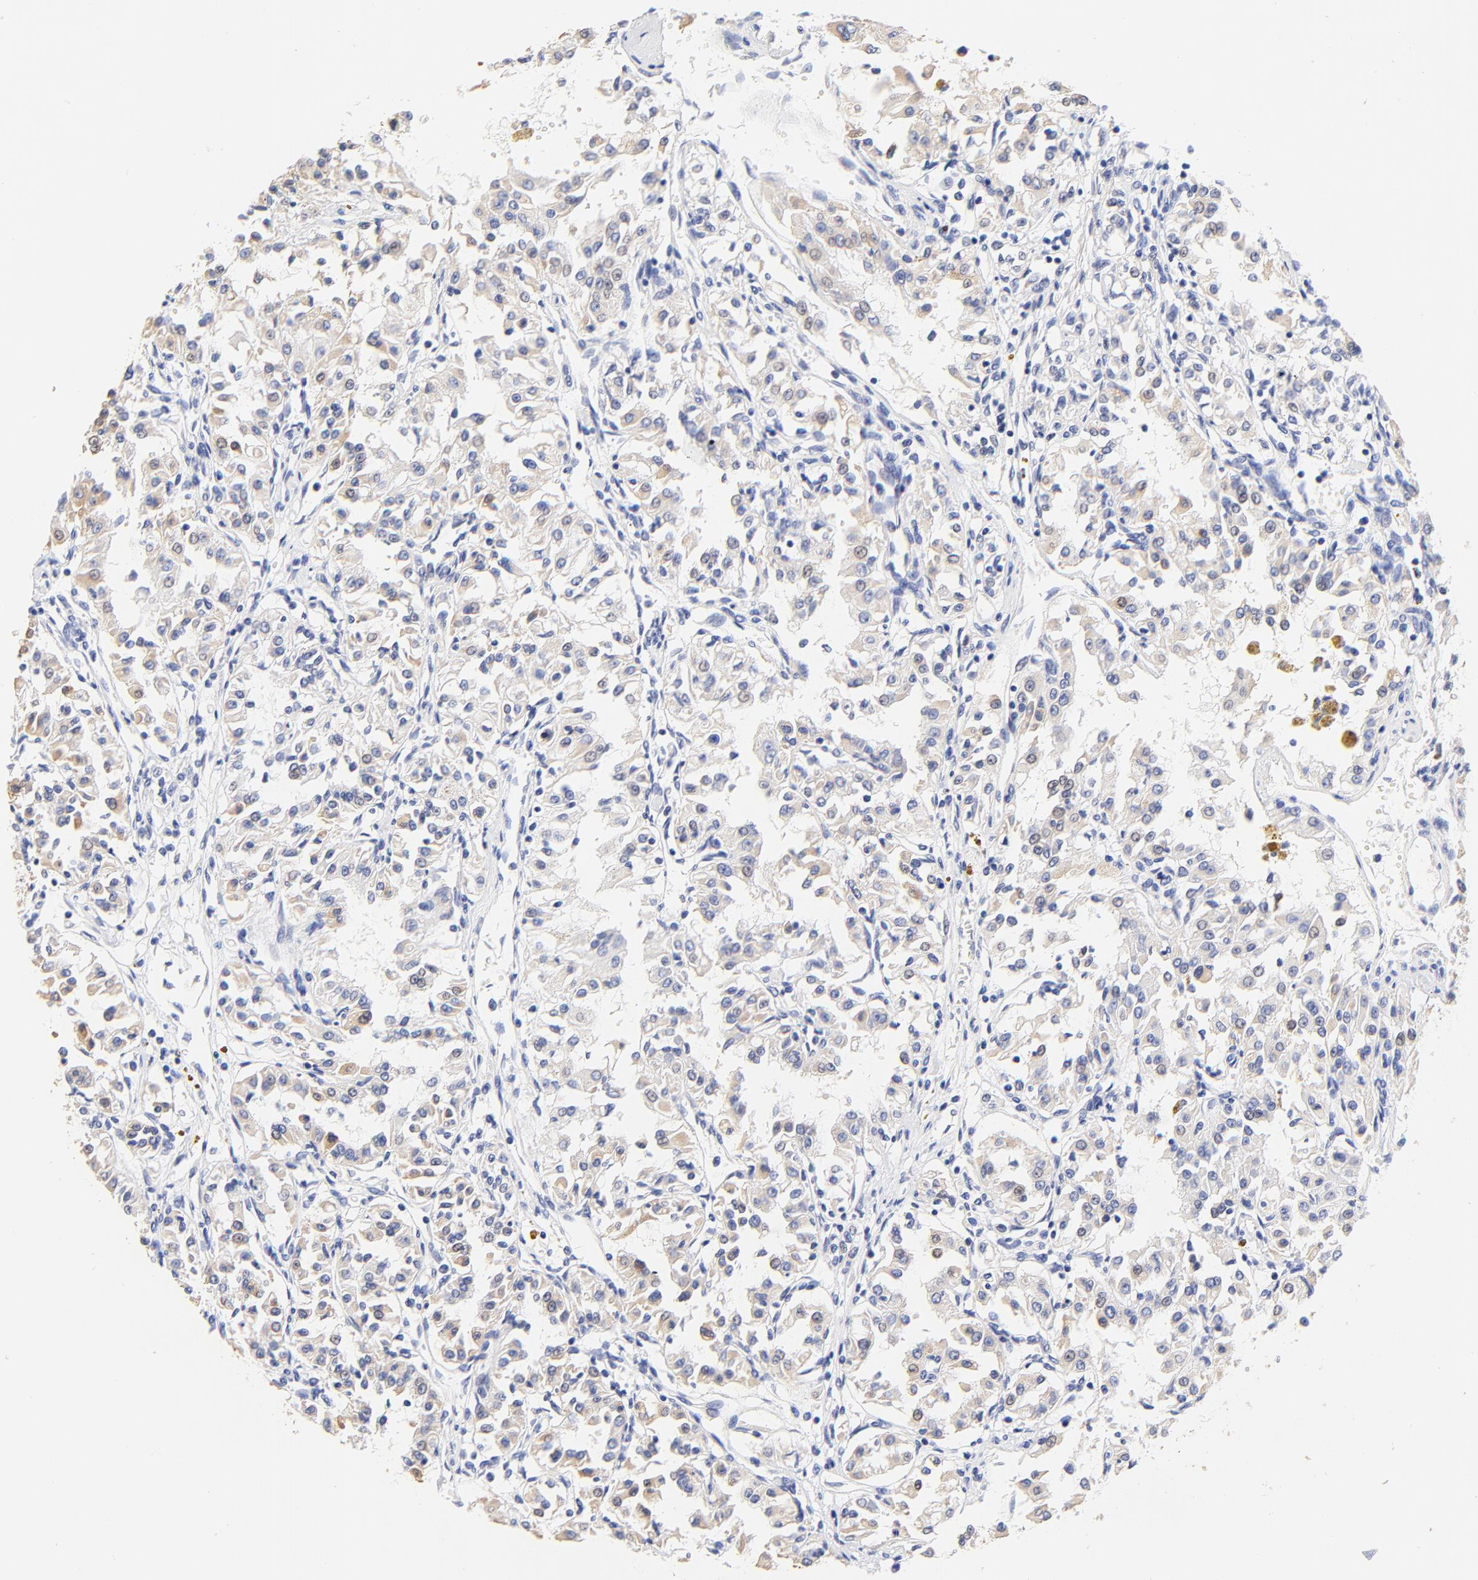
{"staining": {"intensity": "weak", "quantity": "<25%", "location": "cytoplasmic/membranous"}, "tissue": "renal cancer", "cell_type": "Tumor cells", "image_type": "cancer", "snomed": [{"axis": "morphology", "description": "Adenocarcinoma, NOS"}, {"axis": "topography", "description": "Kidney"}], "caption": "Immunohistochemical staining of human renal cancer (adenocarcinoma) shows no significant positivity in tumor cells. (DAB immunohistochemistry (IHC) with hematoxylin counter stain).", "gene": "PTK7", "patient": {"sex": "male", "age": 78}}